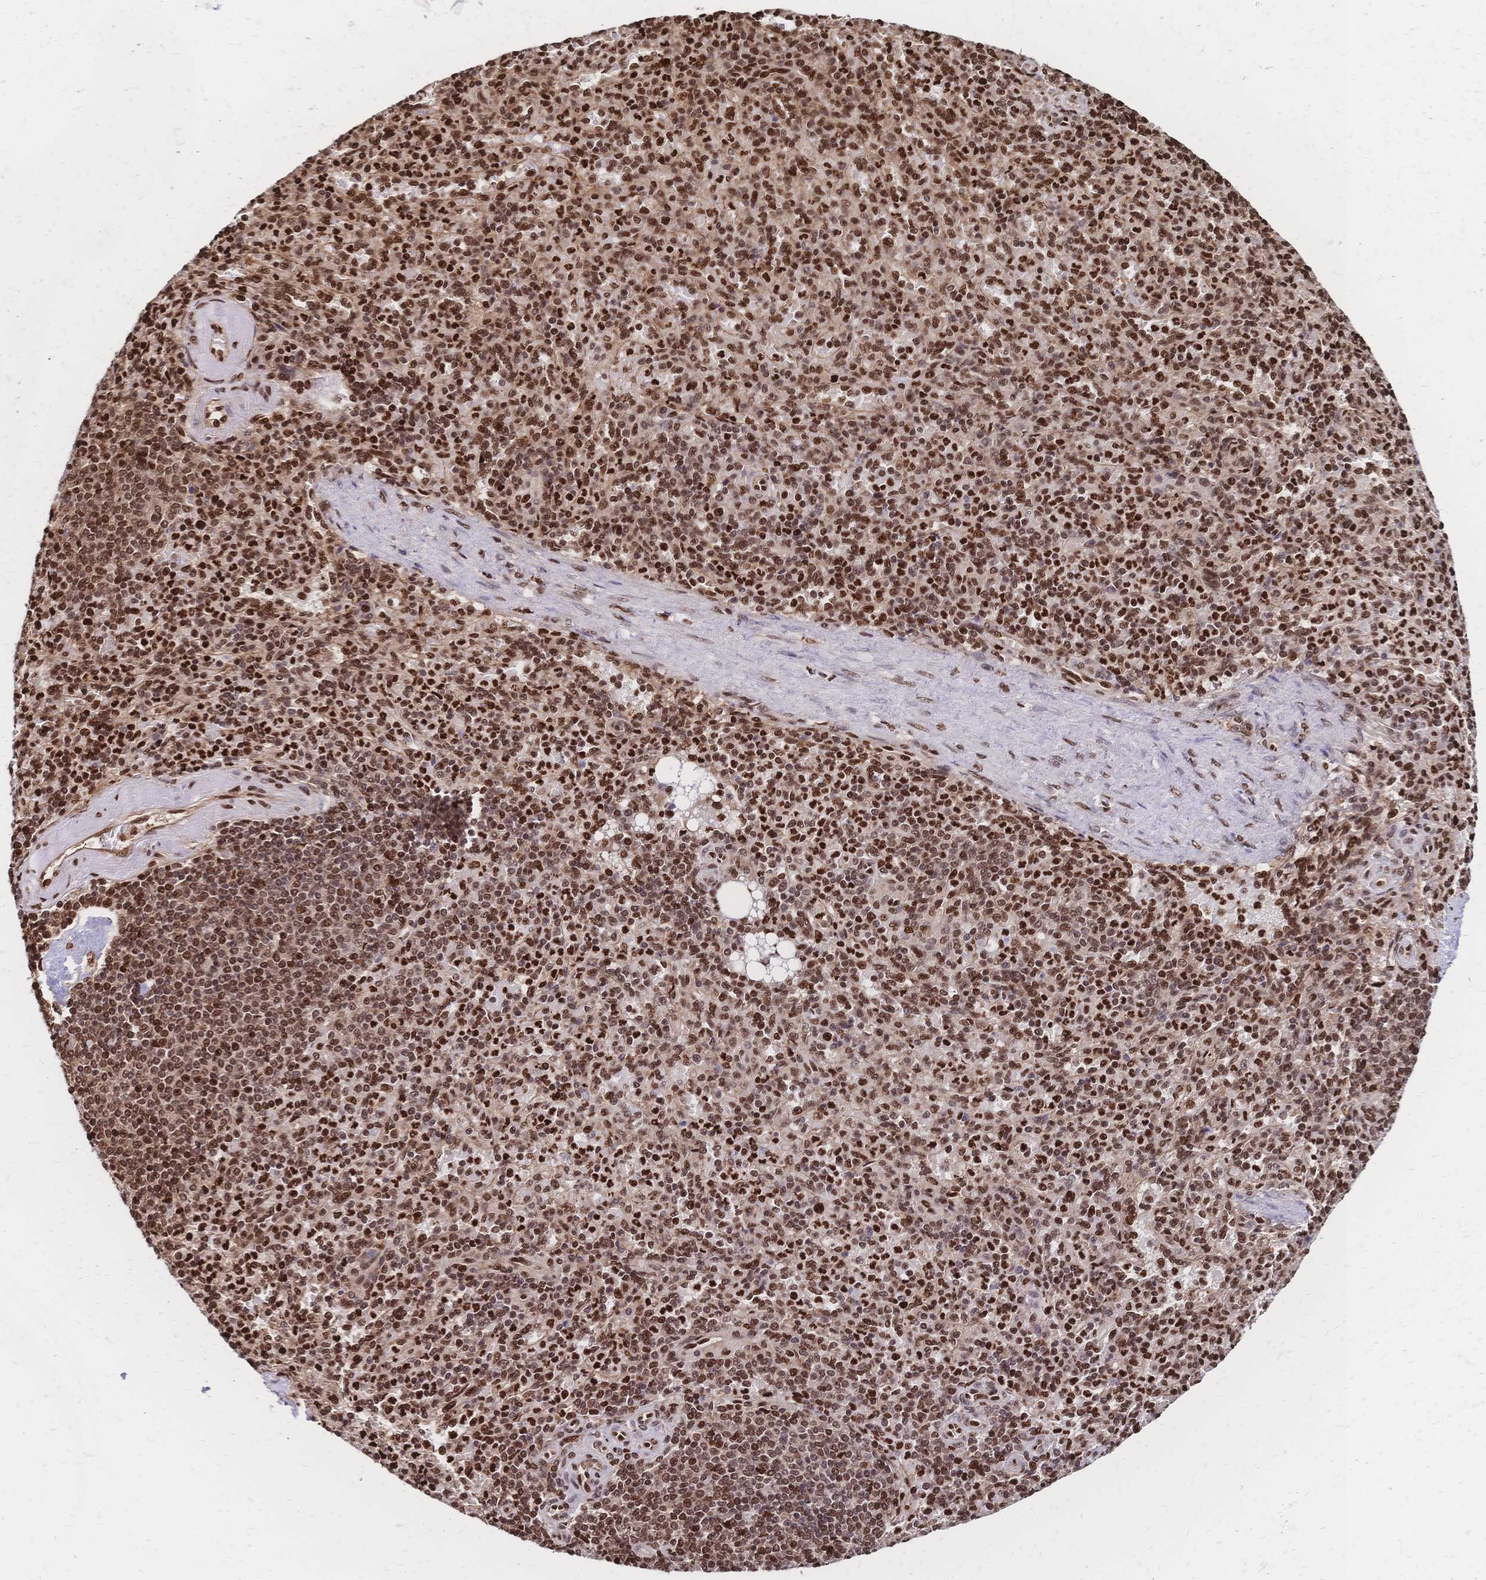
{"staining": {"intensity": "moderate", "quantity": ">75%", "location": "nuclear"}, "tissue": "spleen", "cell_type": "Cells in red pulp", "image_type": "normal", "snomed": [{"axis": "morphology", "description": "Normal tissue, NOS"}, {"axis": "topography", "description": "Spleen"}], "caption": "A brown stain shows moderate nuclear positivity of a protein in cells in red pulp of unremarkable spleen.", "gene": "HDGF", "patient": {"sex": "female", "age": 74}}